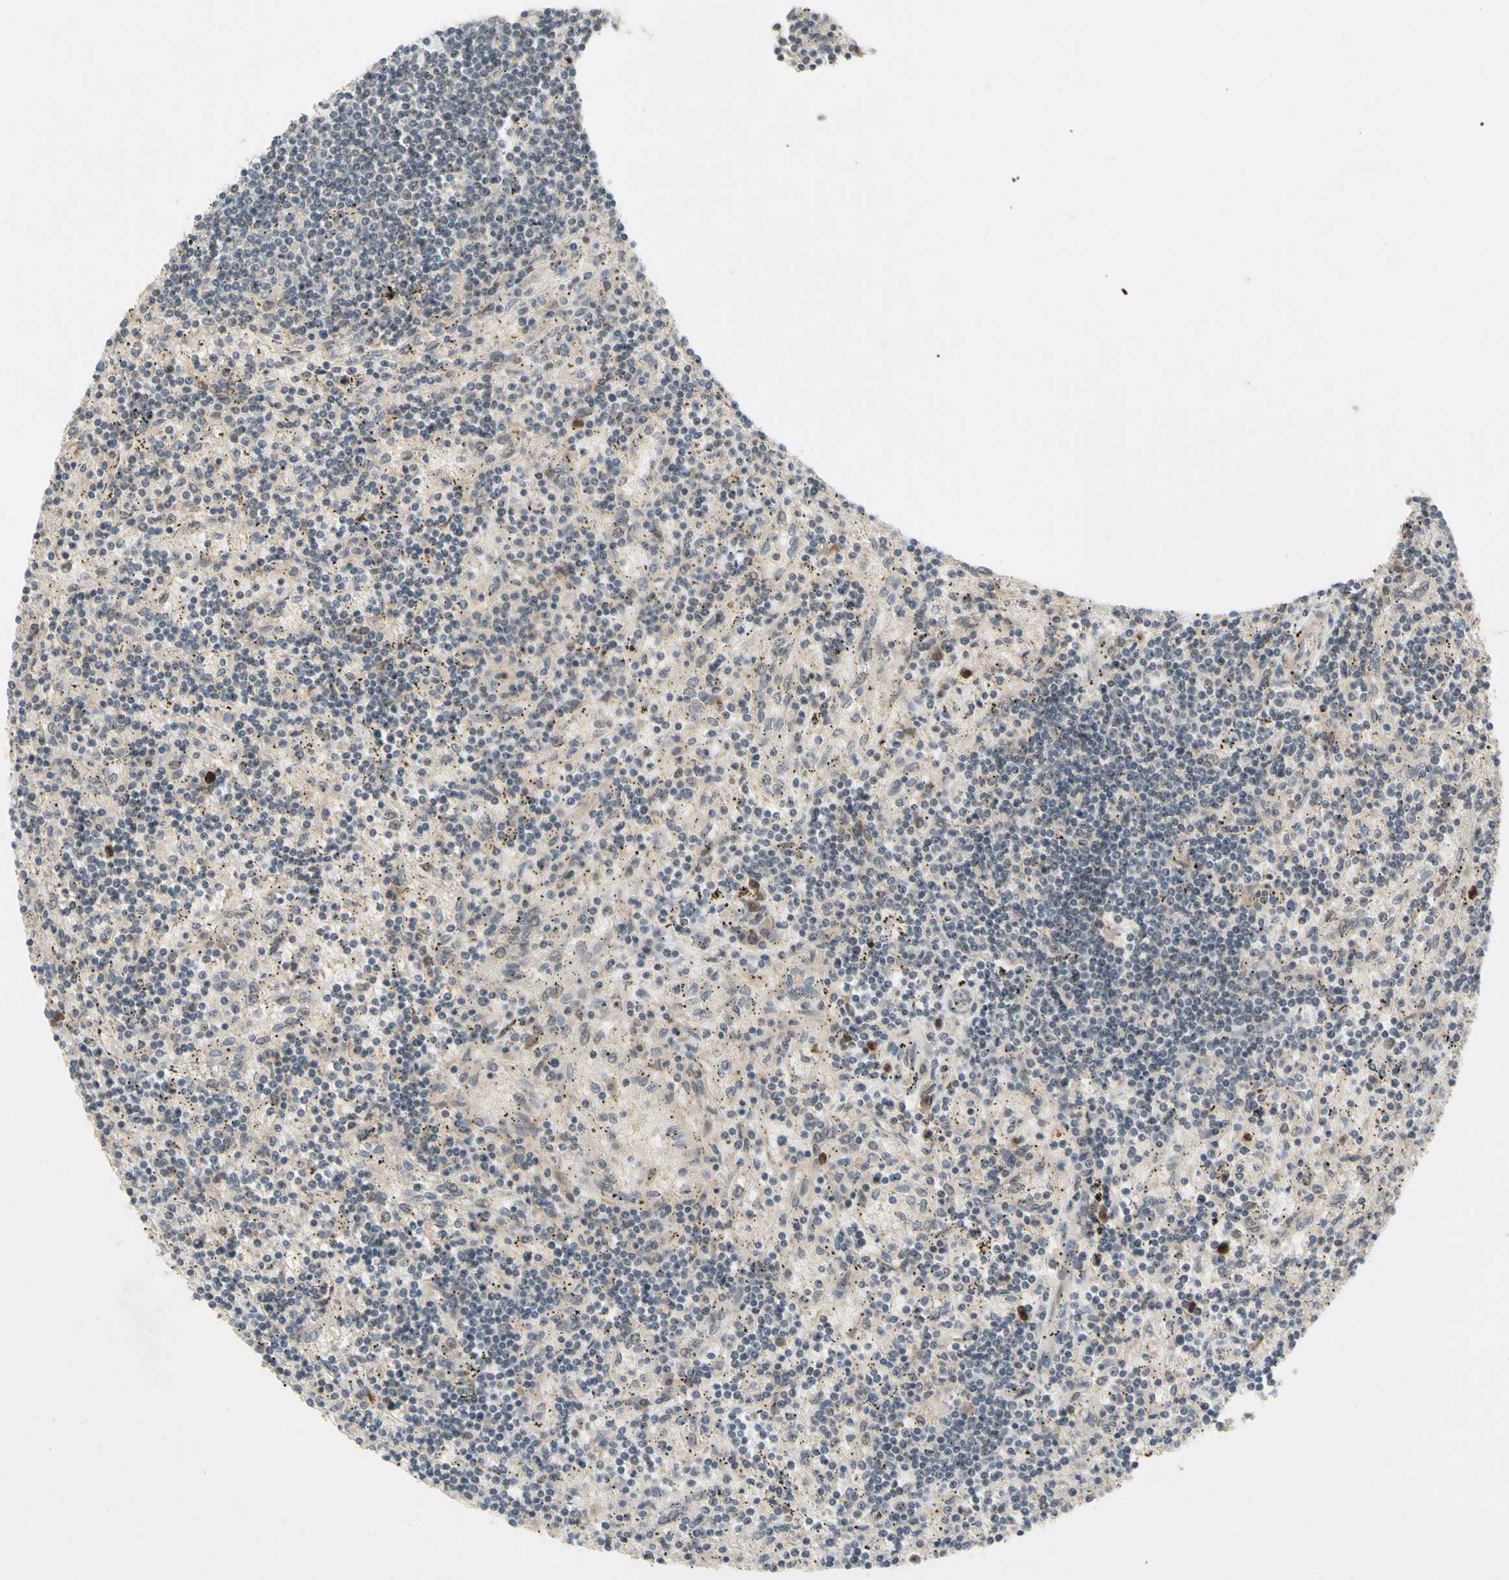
{"staining": {"intensity": "negative", "quantity": "none", "location": "none"}, "tissue": "lymphoma", "cell_type": "Tumor cells", "image_type": "cancer", "snomed": [{"axis": "morphology", "description": "Malignant lymphoma, non-Hodgkin's type, Low grade"}, {"axis": "topography", "description": "Spleen"}], "caption": "High power microscopy micrograph of an immunohistochemistry (IHC) micrograph of lymphoma, revealing no significant expression in tumor cells.", "gene": "ALK", "patient": {"sex": "male", "age": 76}}